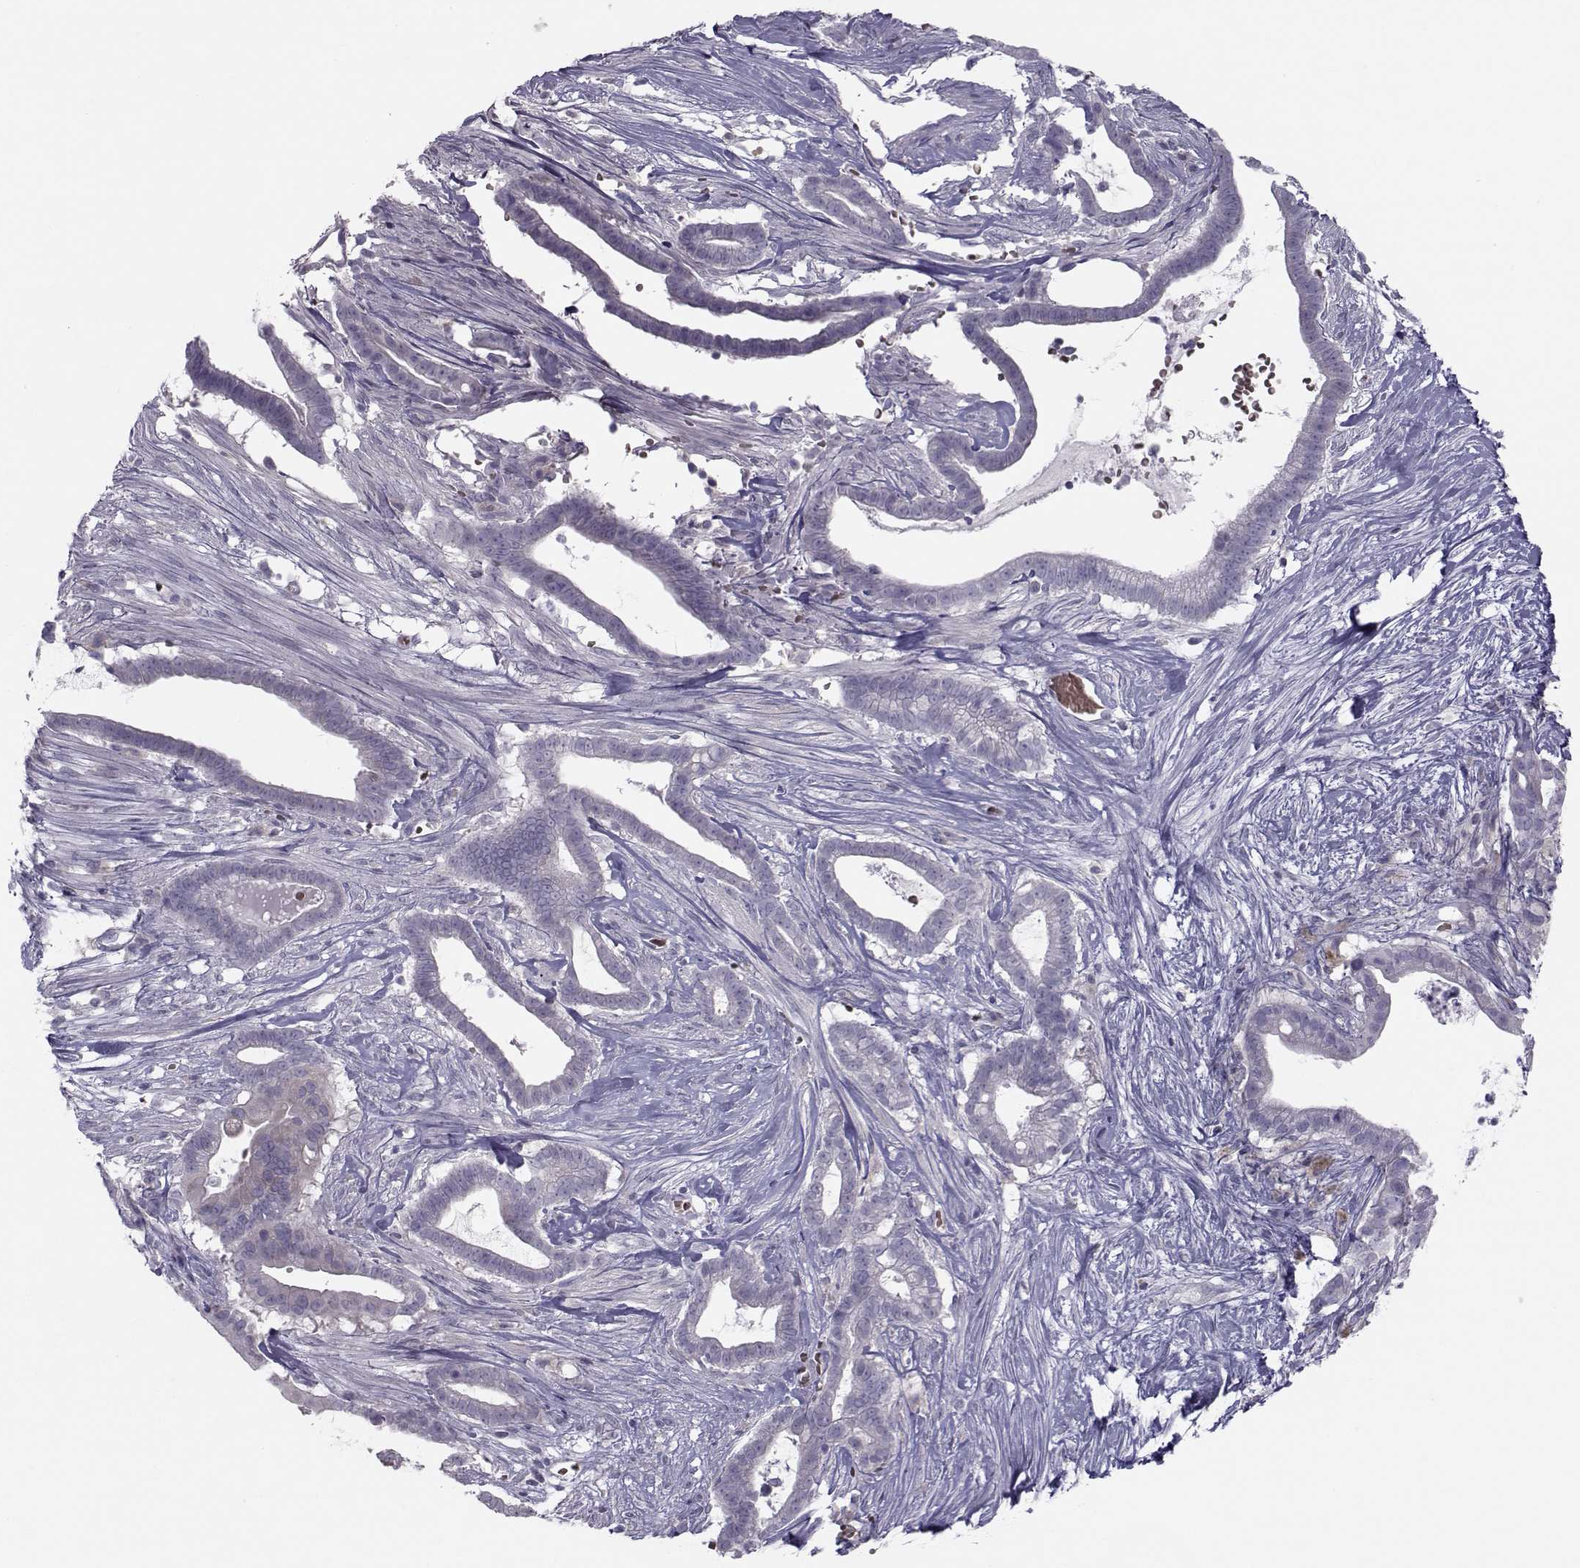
{"staining": {"intensity": "negative", "quantity": "none", "location": "none"}, "tissue": "pancreatic cancer", "cell_type": "Tumor cells", "image_type": "cancer", "snomed": [{"axis": "morphology", "description": "Adenocarcinoma, NOS"}, {"axis": "topography", "description": "Pancreas"}], "caption": "This is an immunohistochemistry (IHC) photomicrograph of pancreatic adenocarcinoma. There is no expression in tumor cells.", "gene": "GARIN3", "patient": {"sex": "male", "age": 61}}